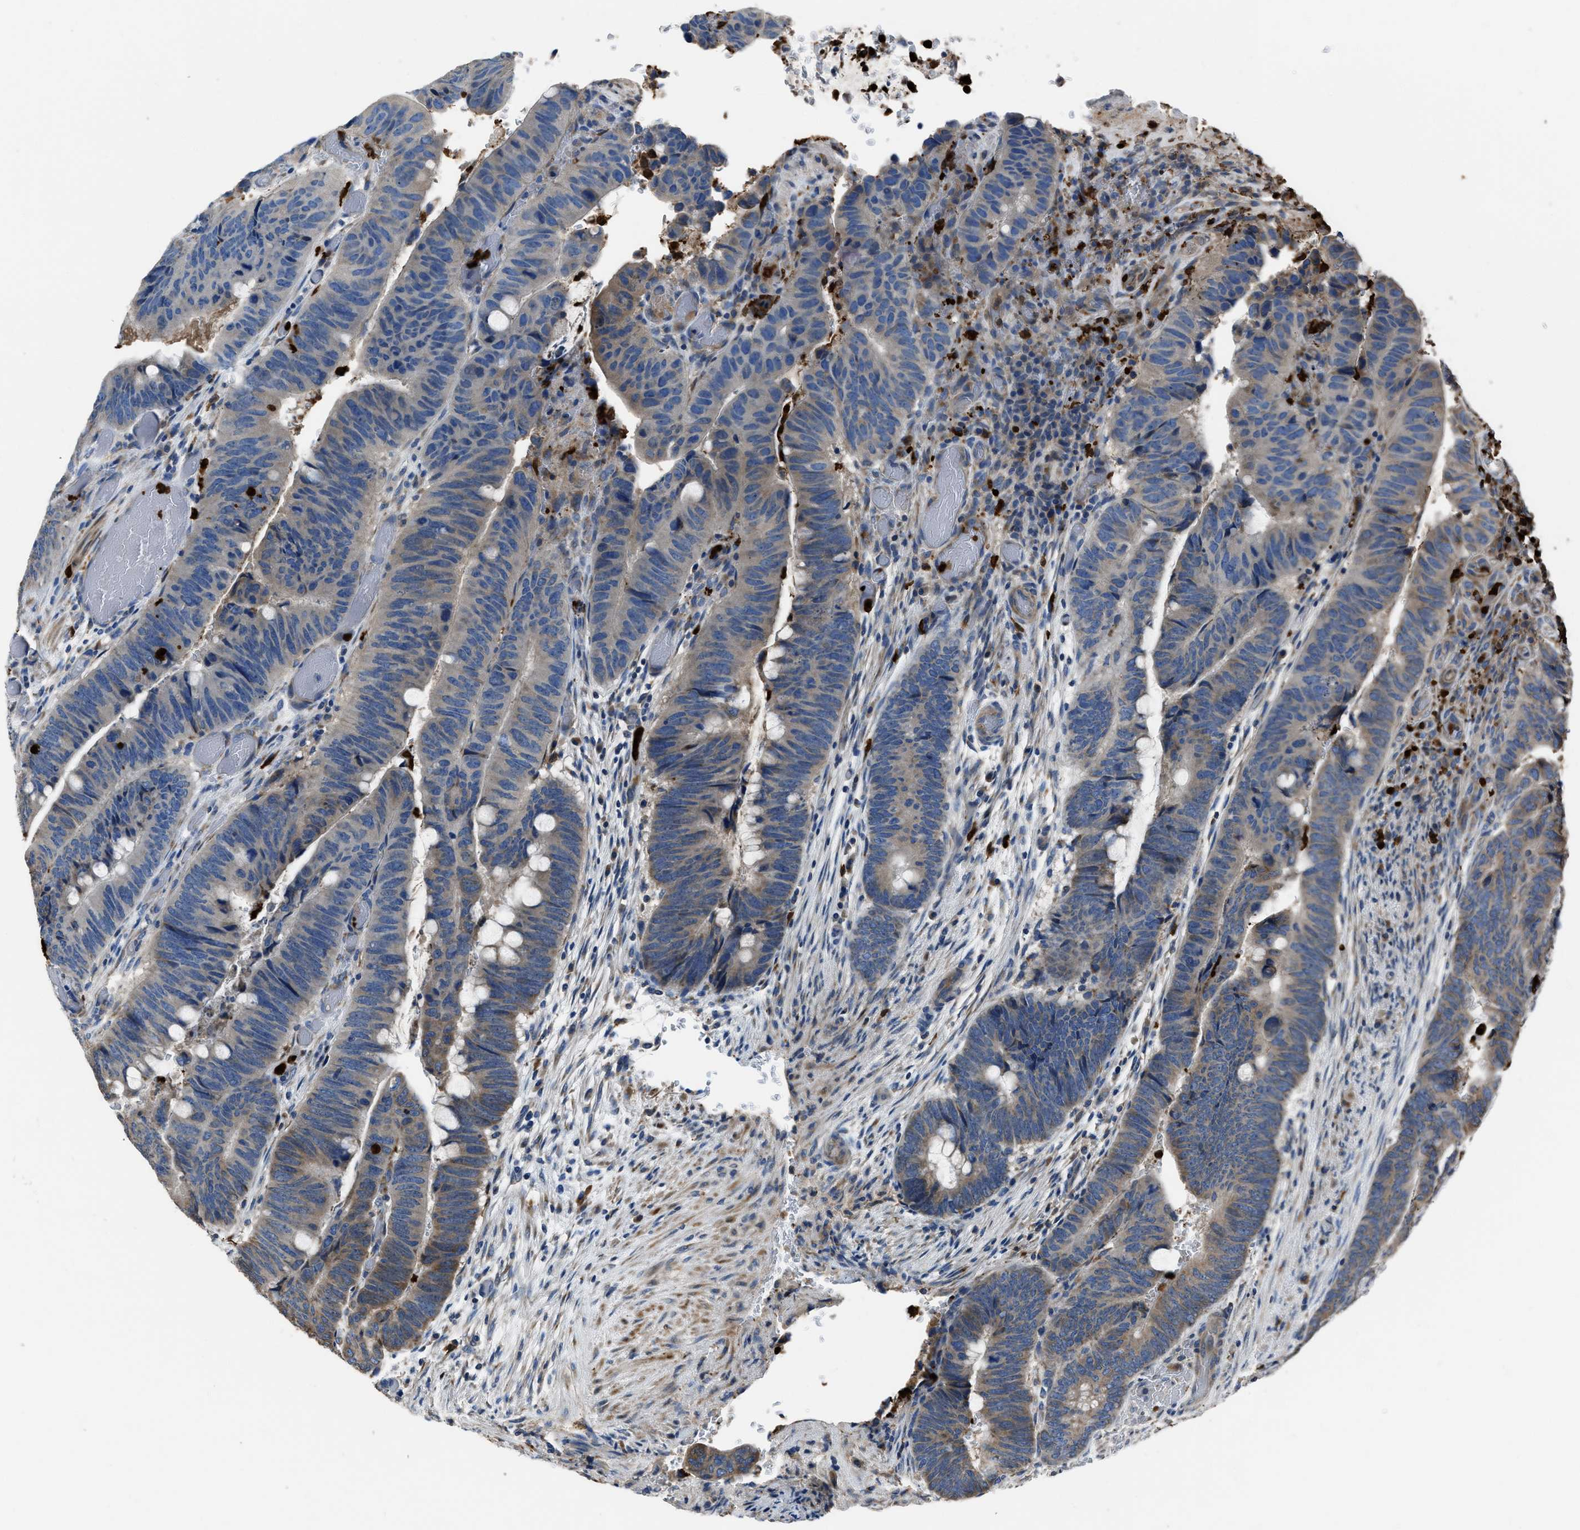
{"staining": {"intensity": "negative", "quantity": "none", "location": "none"}, "tissue": "colorectal cancer", "cell_type": "Tumor cells", "image_type": "cancer", "snomed": [{"axis": "morphology", "description": "Normal tissue, NOS"}, {"axis": "morphology", "description": "Adenocarcinoma, NOS"}, {"axis": "topography", "description": "Rectum"}], "caption": "Photomicrograph shows no significant protein expression in tumor cells of adenocarcinoma (colorectal). The staining is performed using DAB (3,3'-diaminobenzidine) brown chromogen with nuclei counter-stained in using hematoxylin.", "gene": "ANGPT1", "patient": {"sex": "male", "age": 92}}